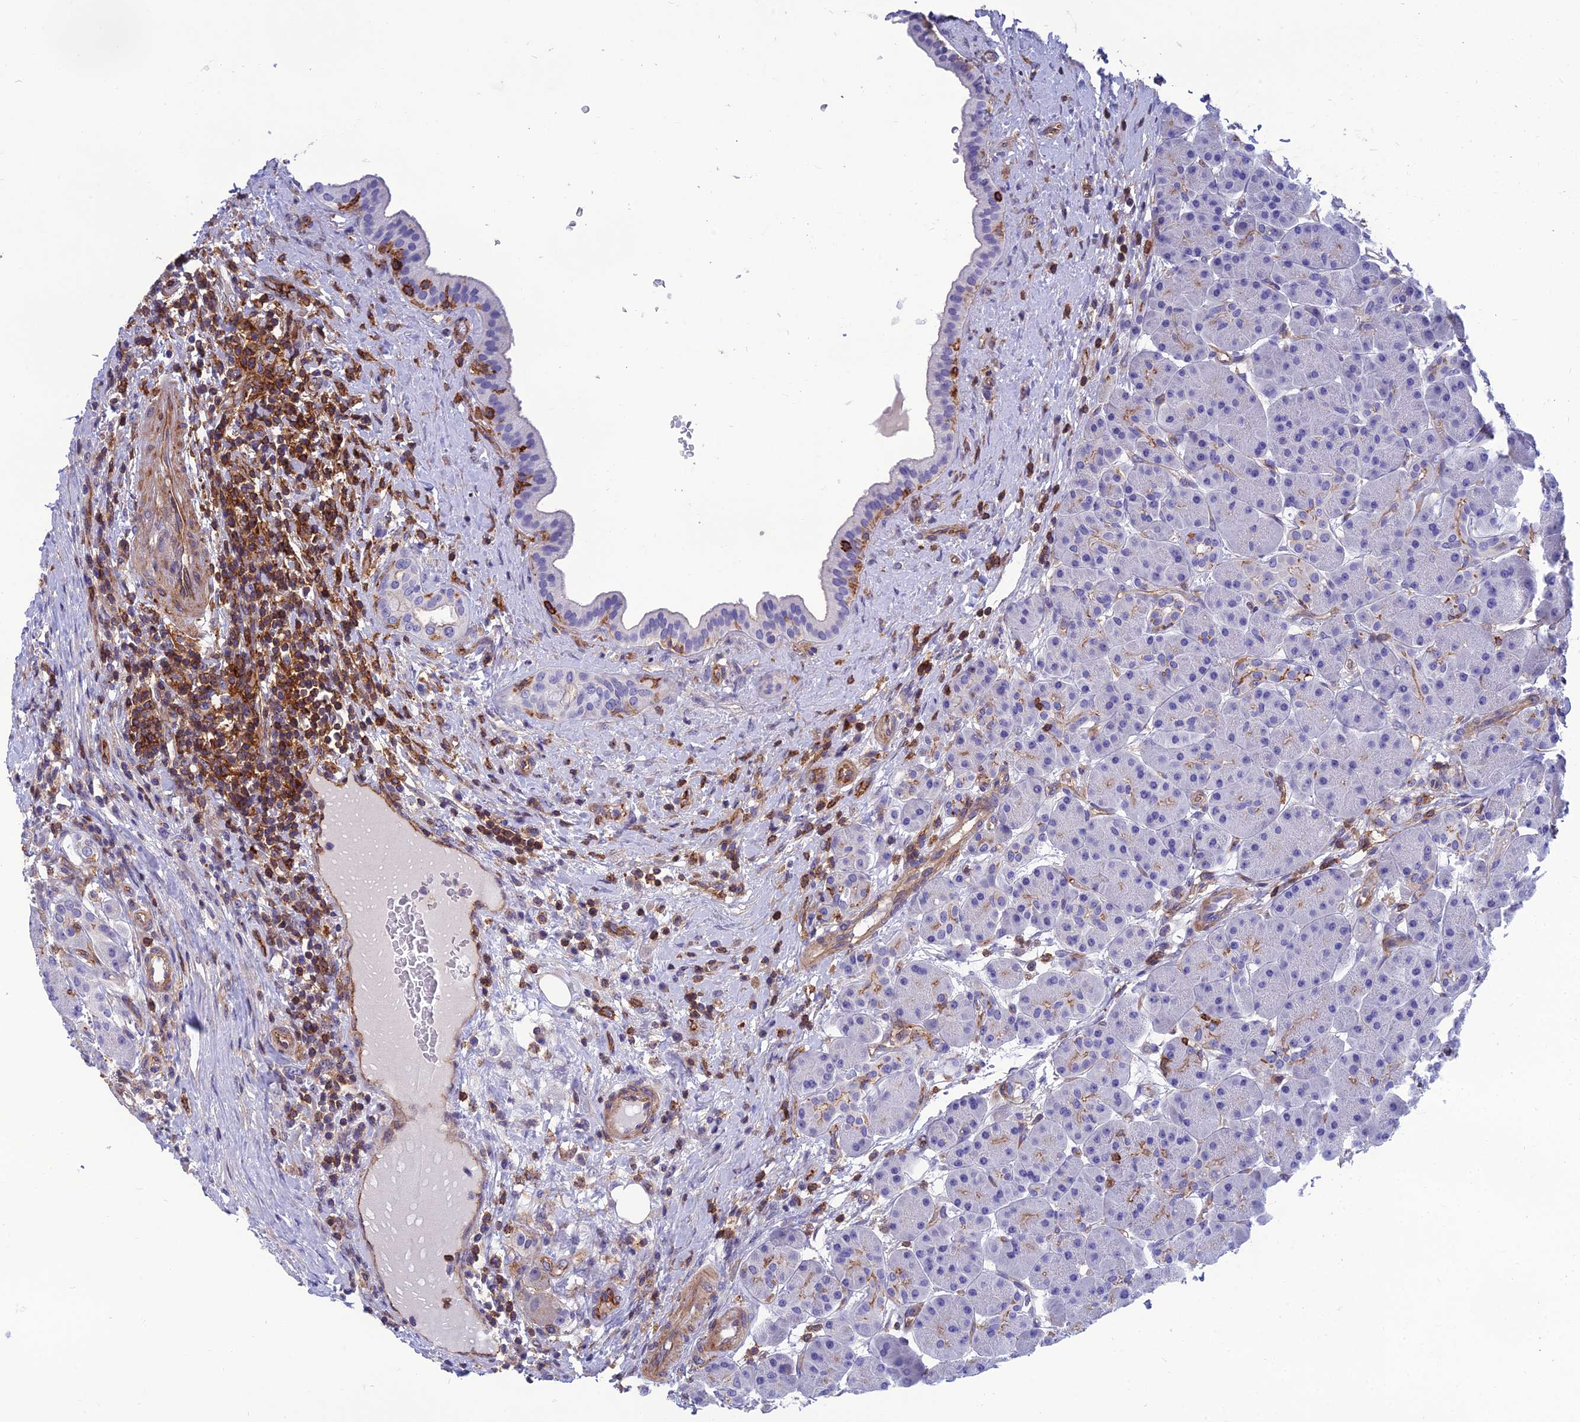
{"staining": {"intensity": "weak", "quantity": "25%-75%", "location": "cytoplasmic/membranous"}, "tissue": "pancreas", "cell_type": "Exocrine glandular cells", "image_type": "normal", "snomed": [{"axis": "morphology", "description": "Normal tissue, NOS"}, {"axis": "topography", "description": "Pancreas"}], "caption": "Immunohistochemistry (IHC) image of unremarkable human pancreas stained for a protein (brown), which exhibits low levels of weak cytoplasmic/membranous expression in approximately 25%-75% of exocrine glandular cells.", "gene": "PPP1R18", "patient": {"sex": "male", "age": 63}}